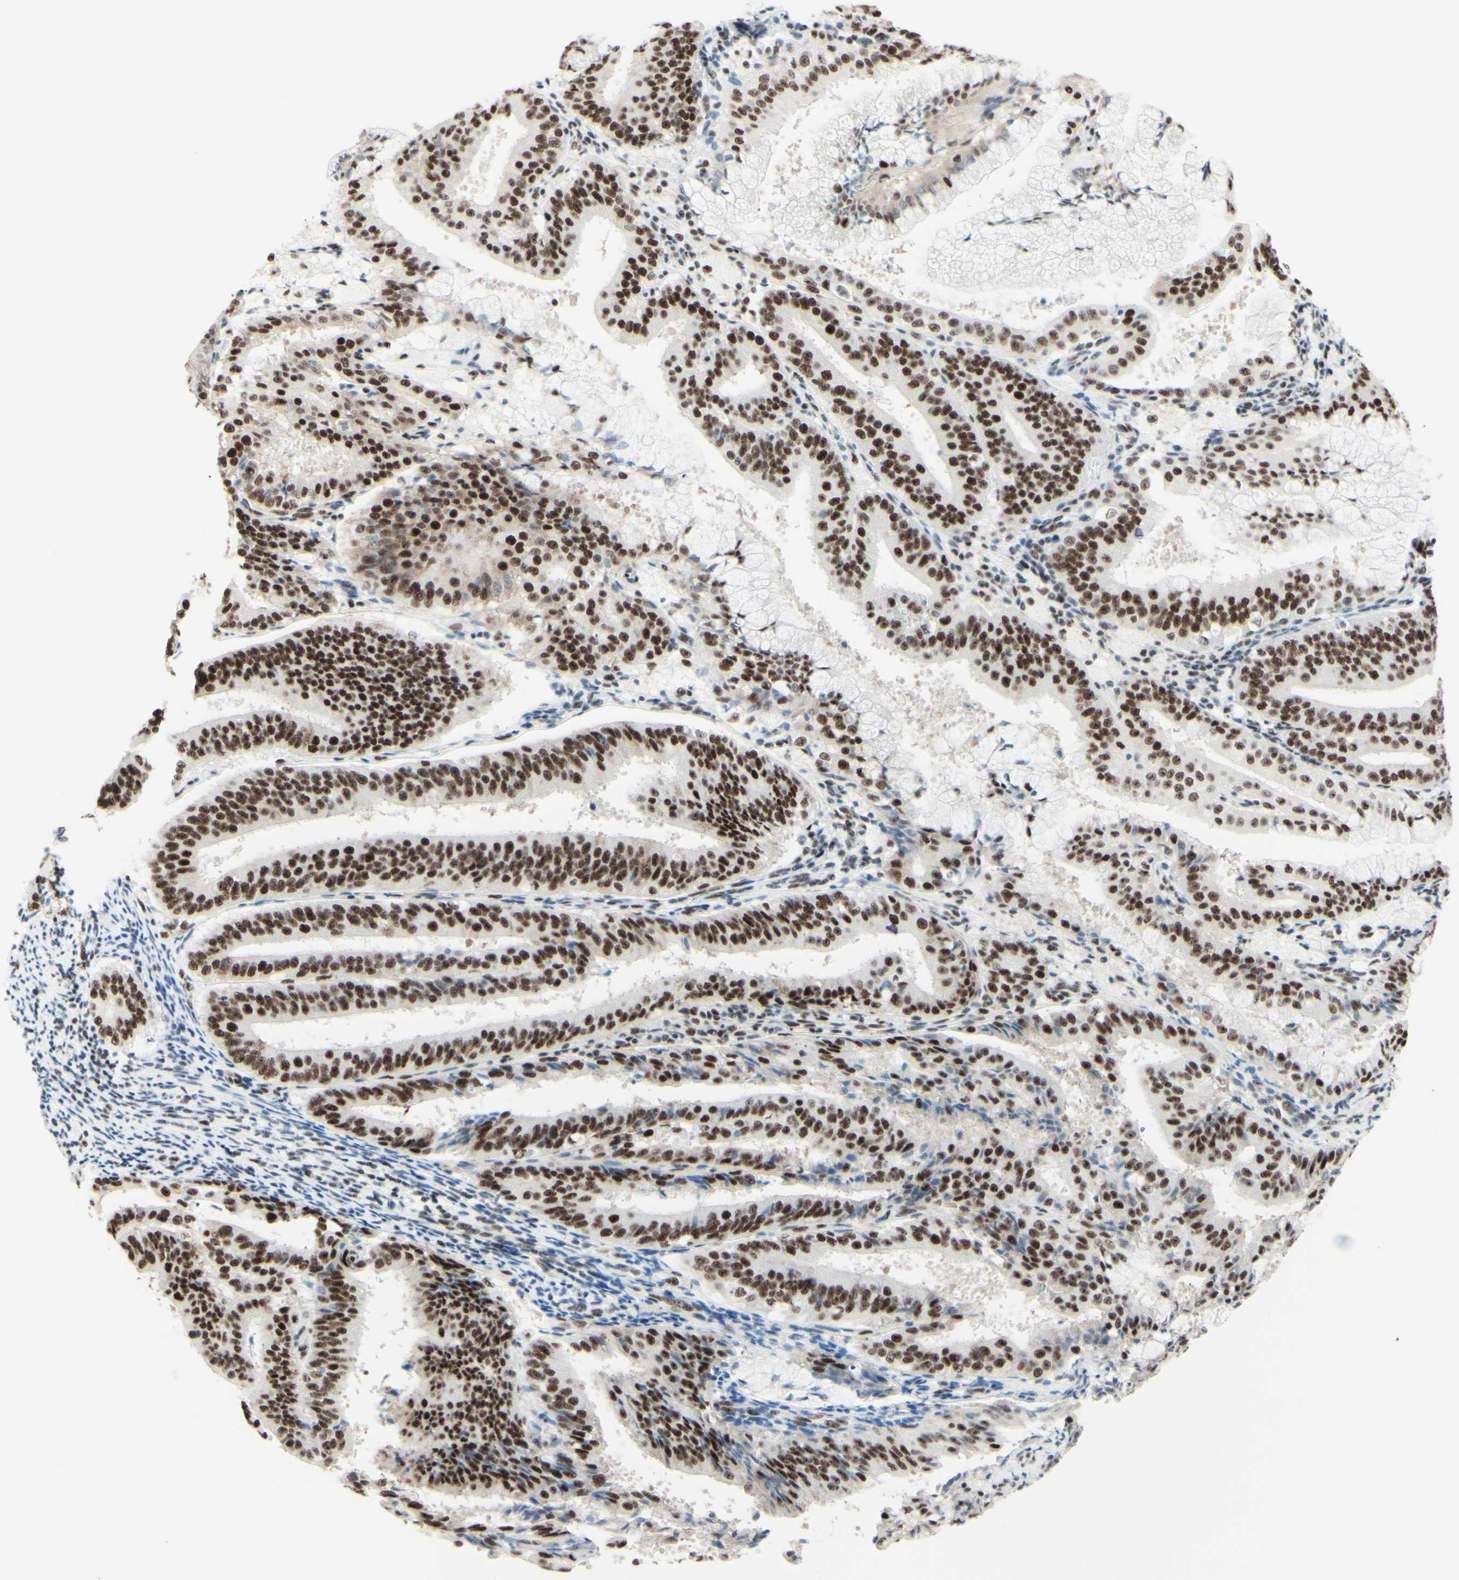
{"staining": {"intensity": "strong", "quantity": ">75%", "location": "nuclear"}, "tissue": "endometrial cancer", "cell_type": "Tumor cells", "image_type": "cancer", "snomed": [{"axis": "morphology", "description": "Adenocarcinoma, NOS"}, {"axis": "topography", "description": "Endometrium"}], "caption": "This is a photomicrograph of immunohistochemistry (IHC) staining of endometrial cancer (adenocarcinoma), which shows strong expression in the nuclear of tumor cells.", "gene": "WTAP", "patient": {"sex": "female", "age": 63}}